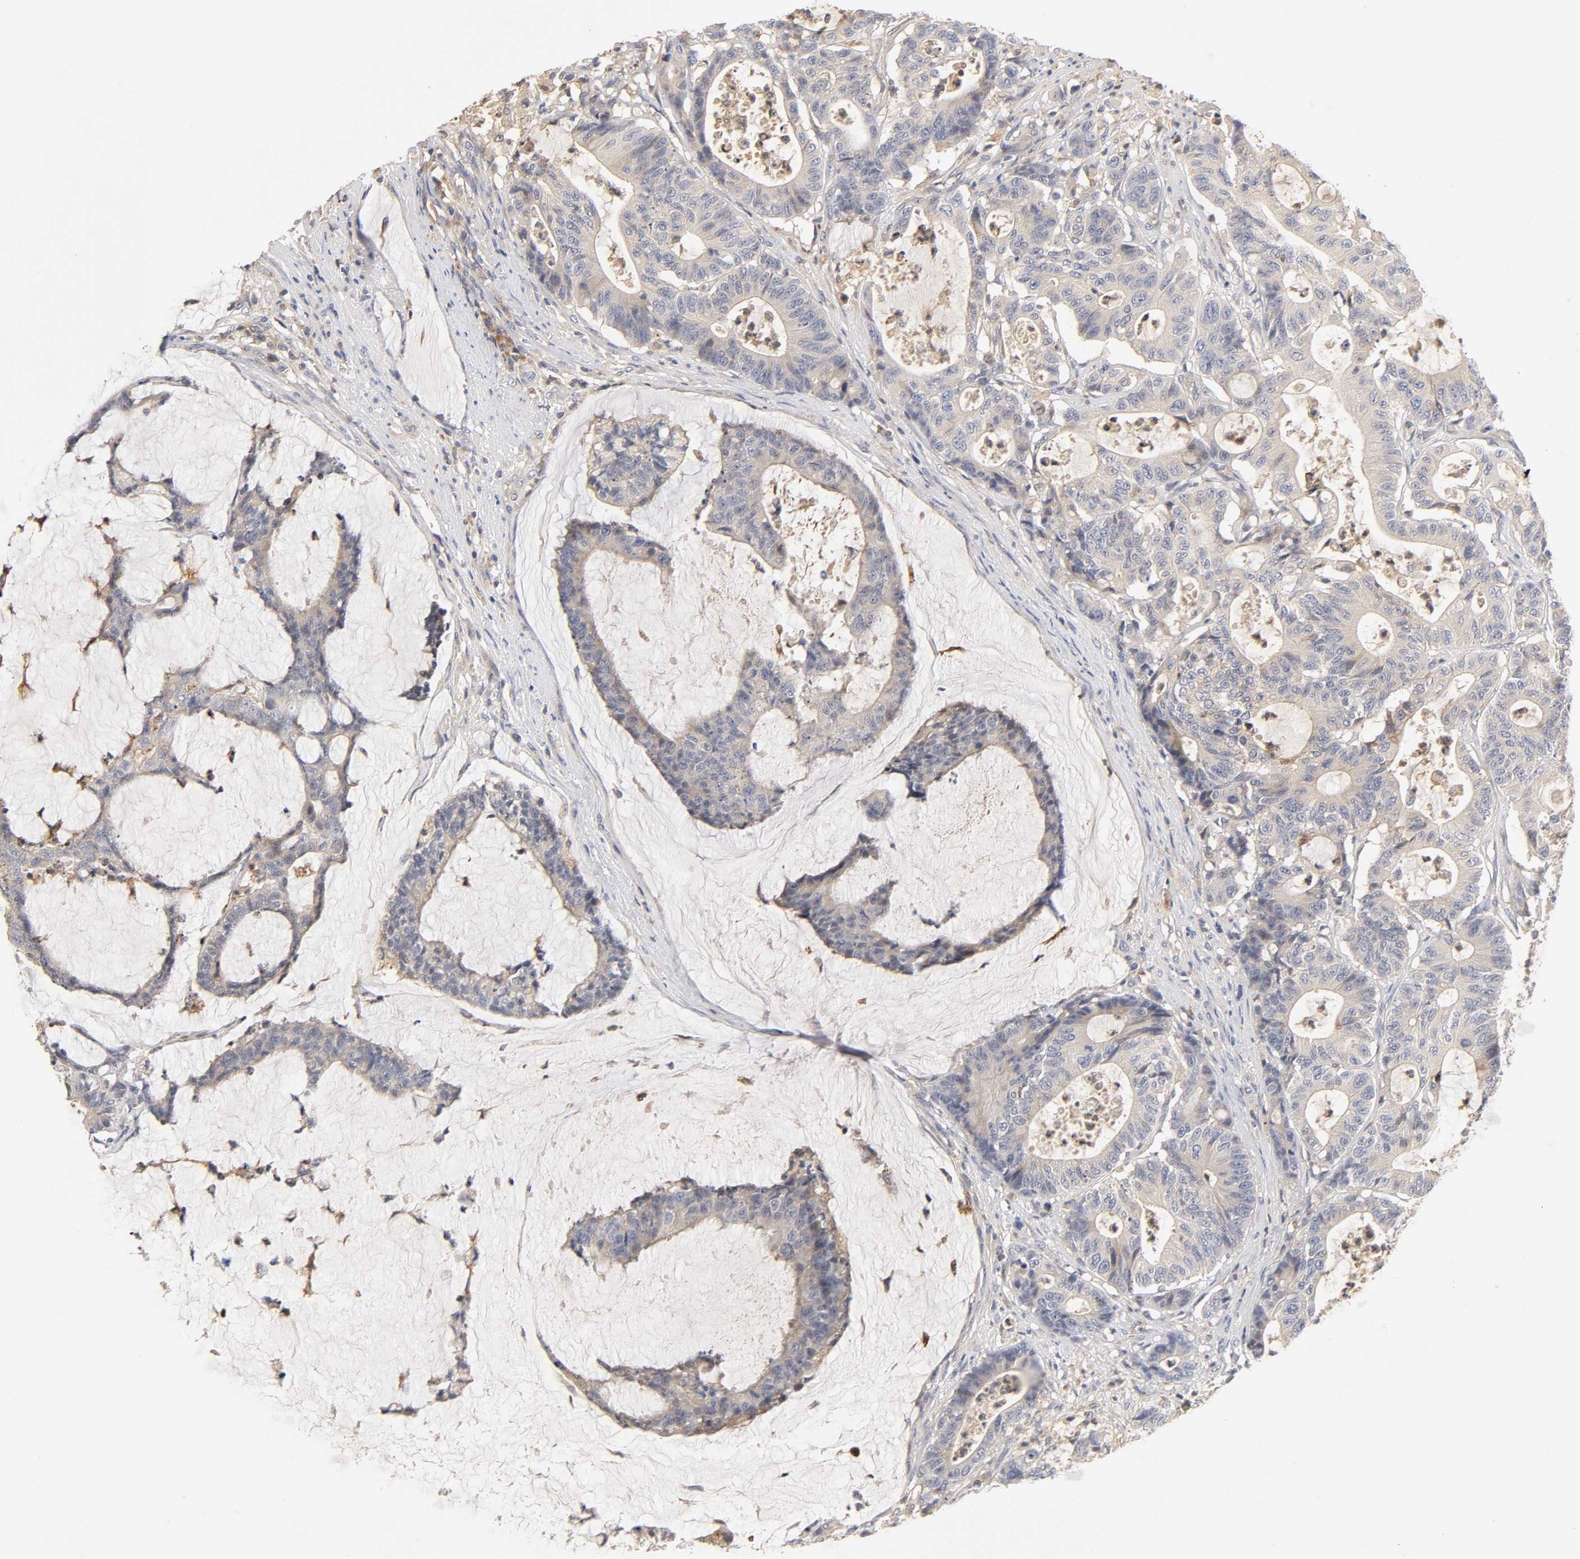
{"staining": {"intensity": "weak", "quantity": ">75%", "location": "cytoplasmic/membranous"}, "tissue": "colorectal cancer", "cell_type": "Tumor cells", "image_type": "cancer", "snomed": [{"axis": "morphology", "description": "Adenocarcinoma, NOS"}, {"axis": "topography", "description": "Colon"}], "caption": "Weak cytoplasmic/membranous positivity is present in about >75% of tumor cells in colorectal cancer.", "gene": "RHOA", "patient": {"sex": "female", "age": 84}}